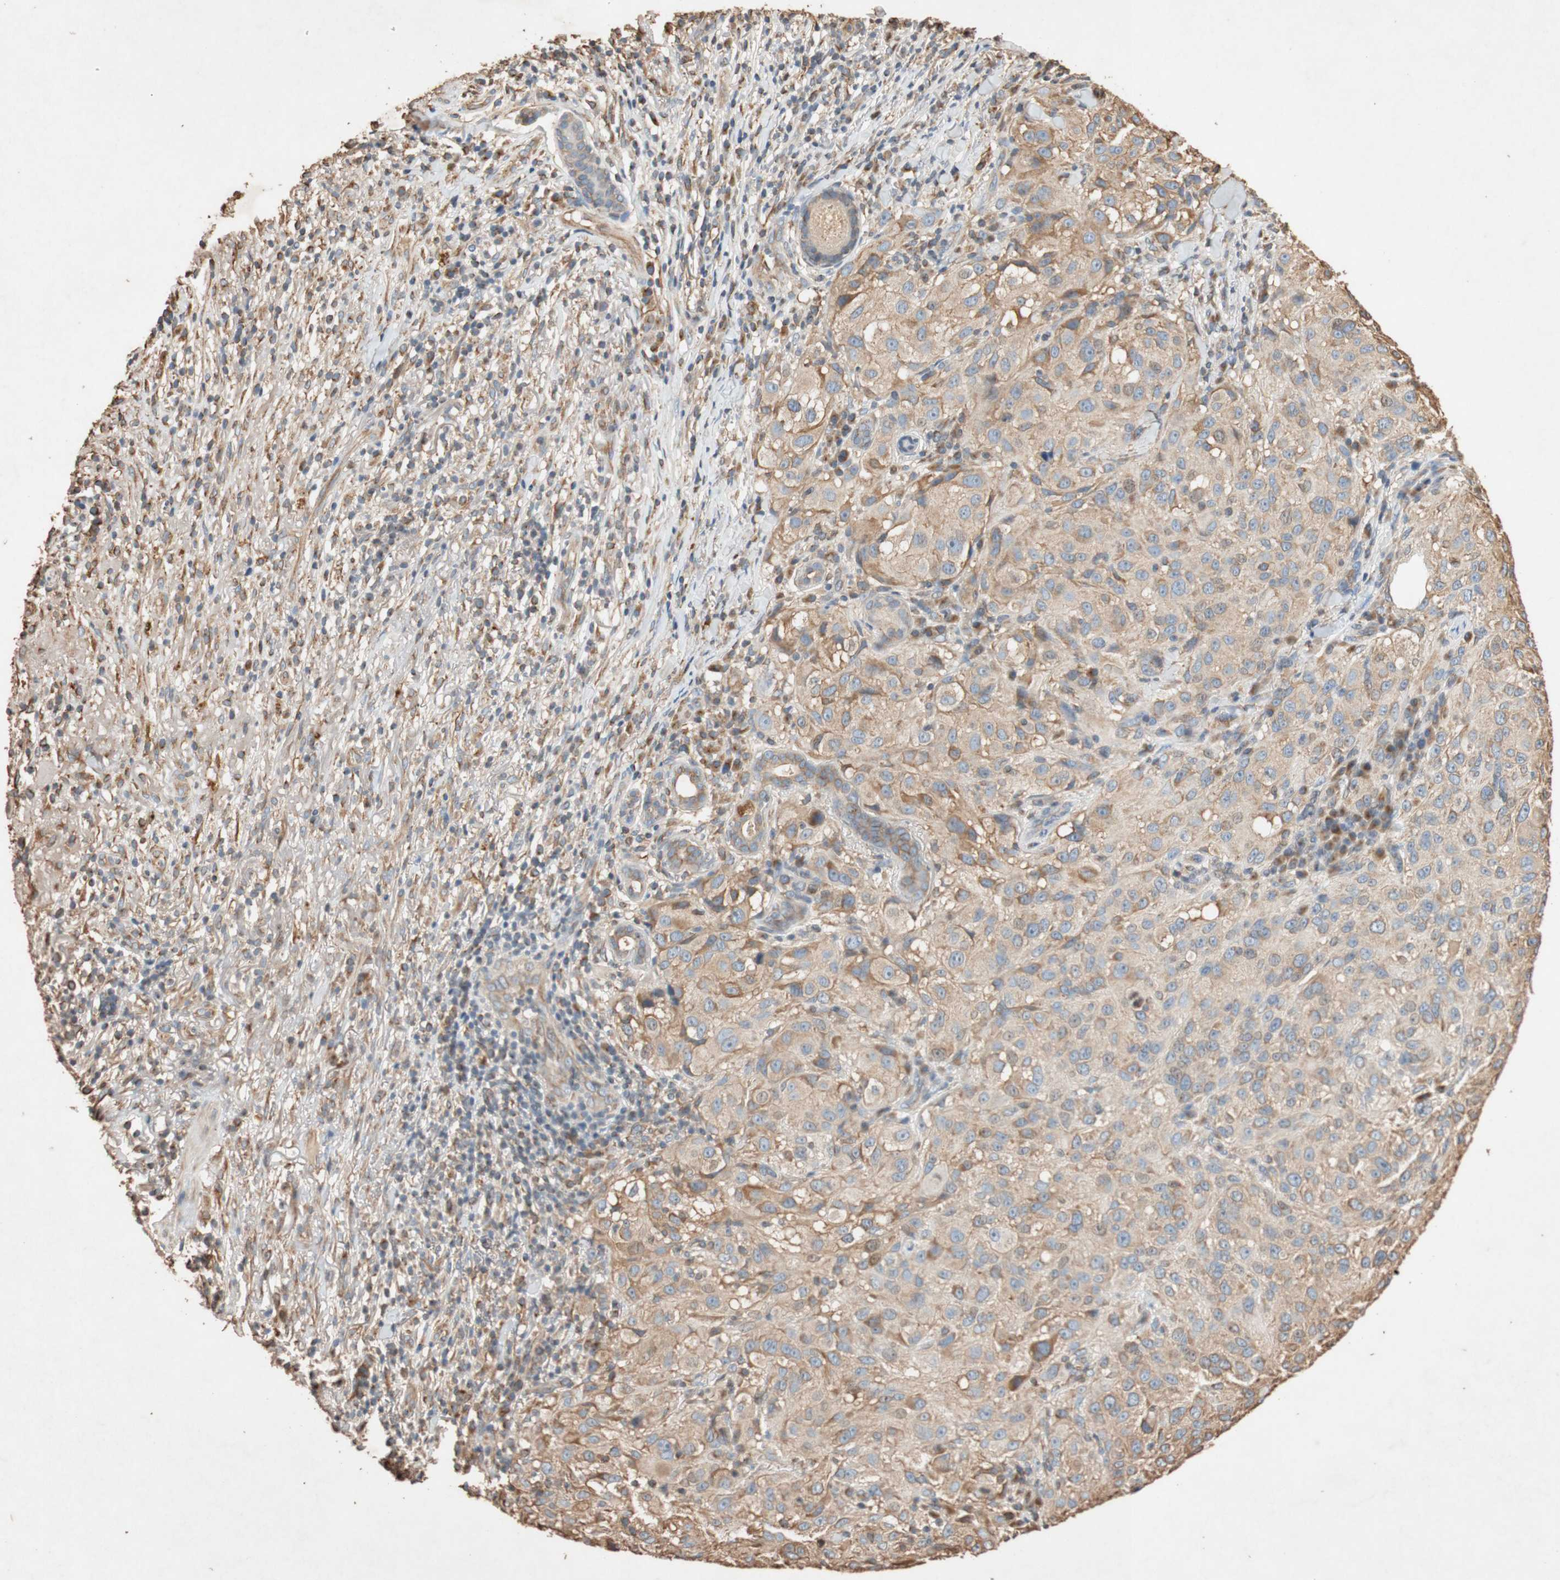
{"staining": {"intensity": "weak", "quantity": "<25%", "location": "cytoplasmic/membranous"}, "tissue": "melanoma", "cell_type": "Tumor cells", "image_type": "cancer", "snomed": [{"axis": "morphology", "description": "Necrosis, NOS"}, {"axis": "morphology", "description": "Malignant melanoma, NOS"}, {"axis": "topography", "description": "Skin"}], "caption": "This is a micrograph of IHC staining of malignant melanoma, which shows no staining in tumor cells.", "gene": "TUBB", "patient": {"sex": "female", "age": 87}}